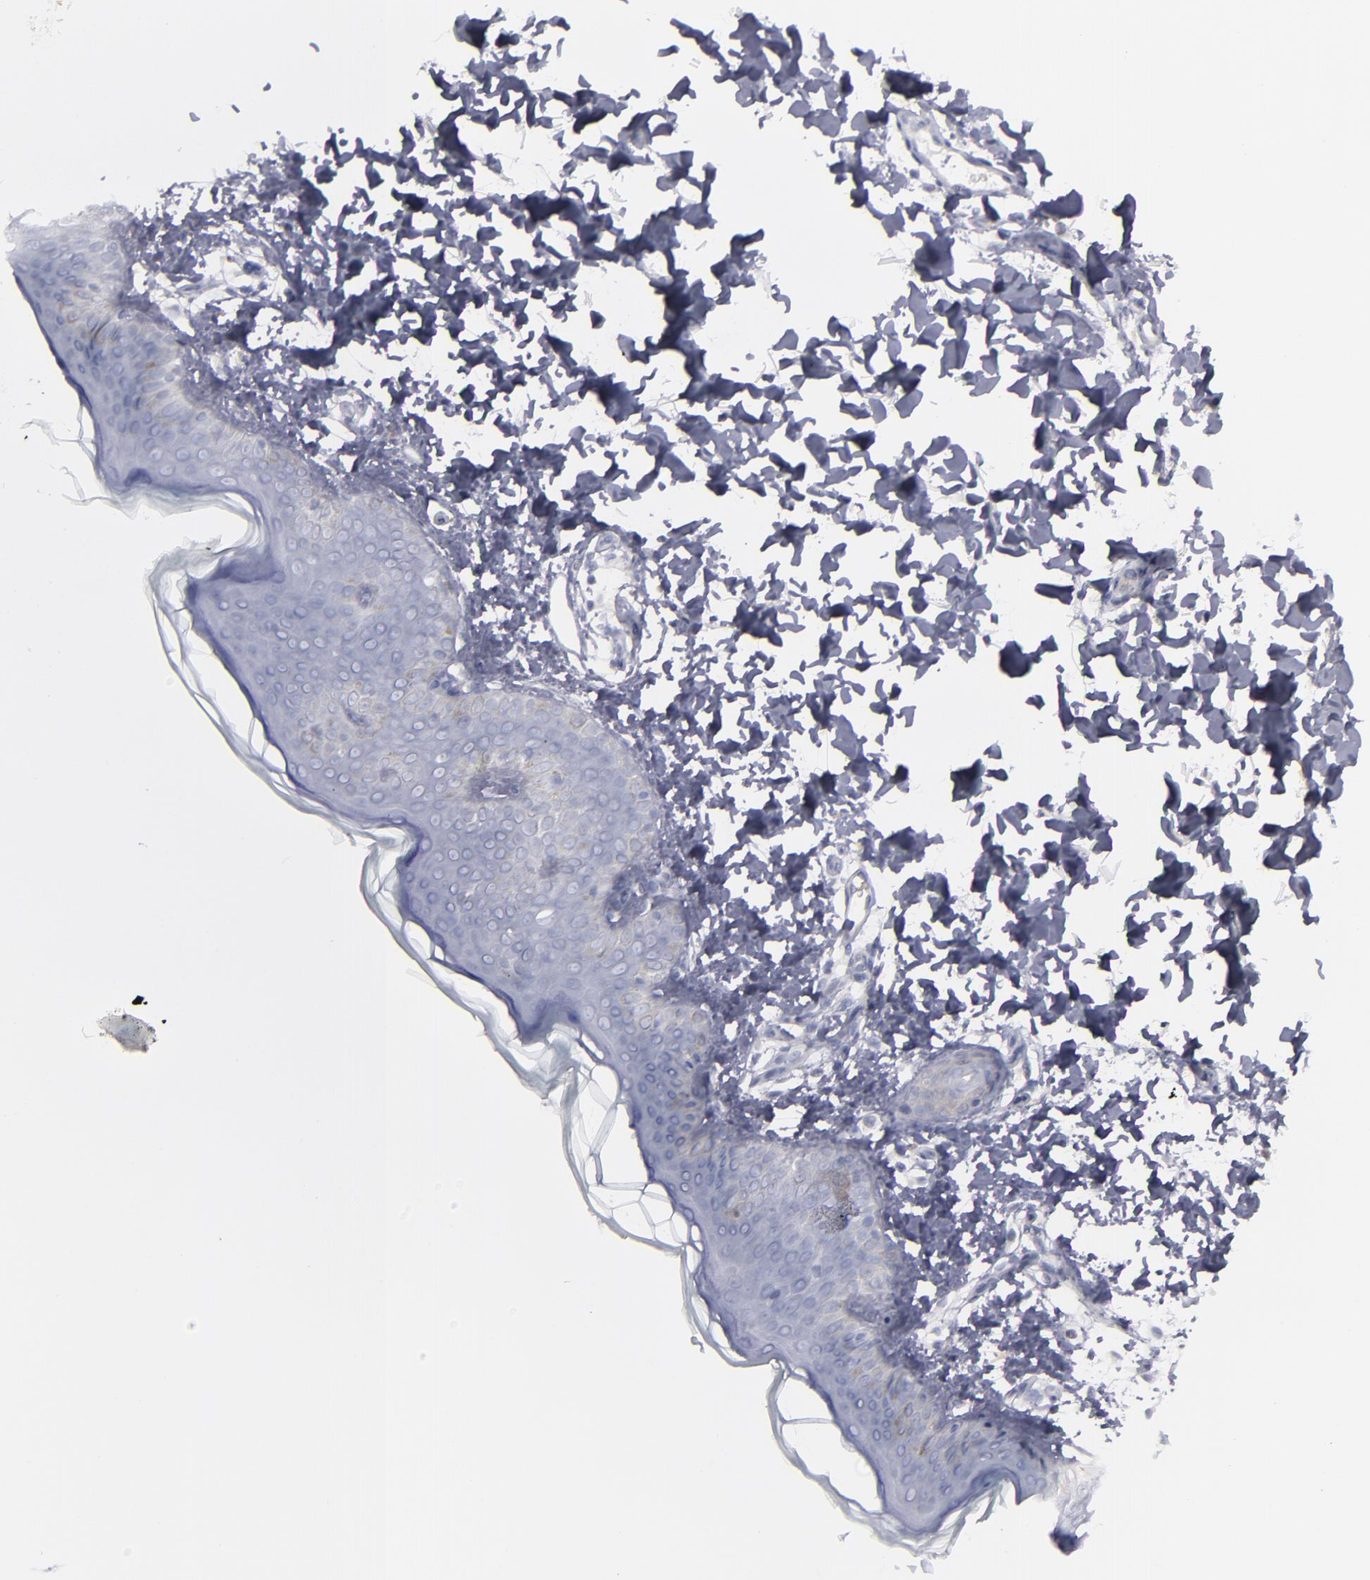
{"staining": {"intensity": "negative", "quantity": "none", "location": "none"}, "tissue": "skin", "cell_type": "Fibroblasts", "image_type": "normal", "snomed": [{"axis": "morphology", "description": "Normal tissue, NOS"}, {"axis": "topography", "description": "Skin"}], "caption": "Photomicrograph shows no significant protein positivity in fibroblasts of benign skin.", "gene": "SEMA3G", "patient": {"sex": "female", "age": 4}}